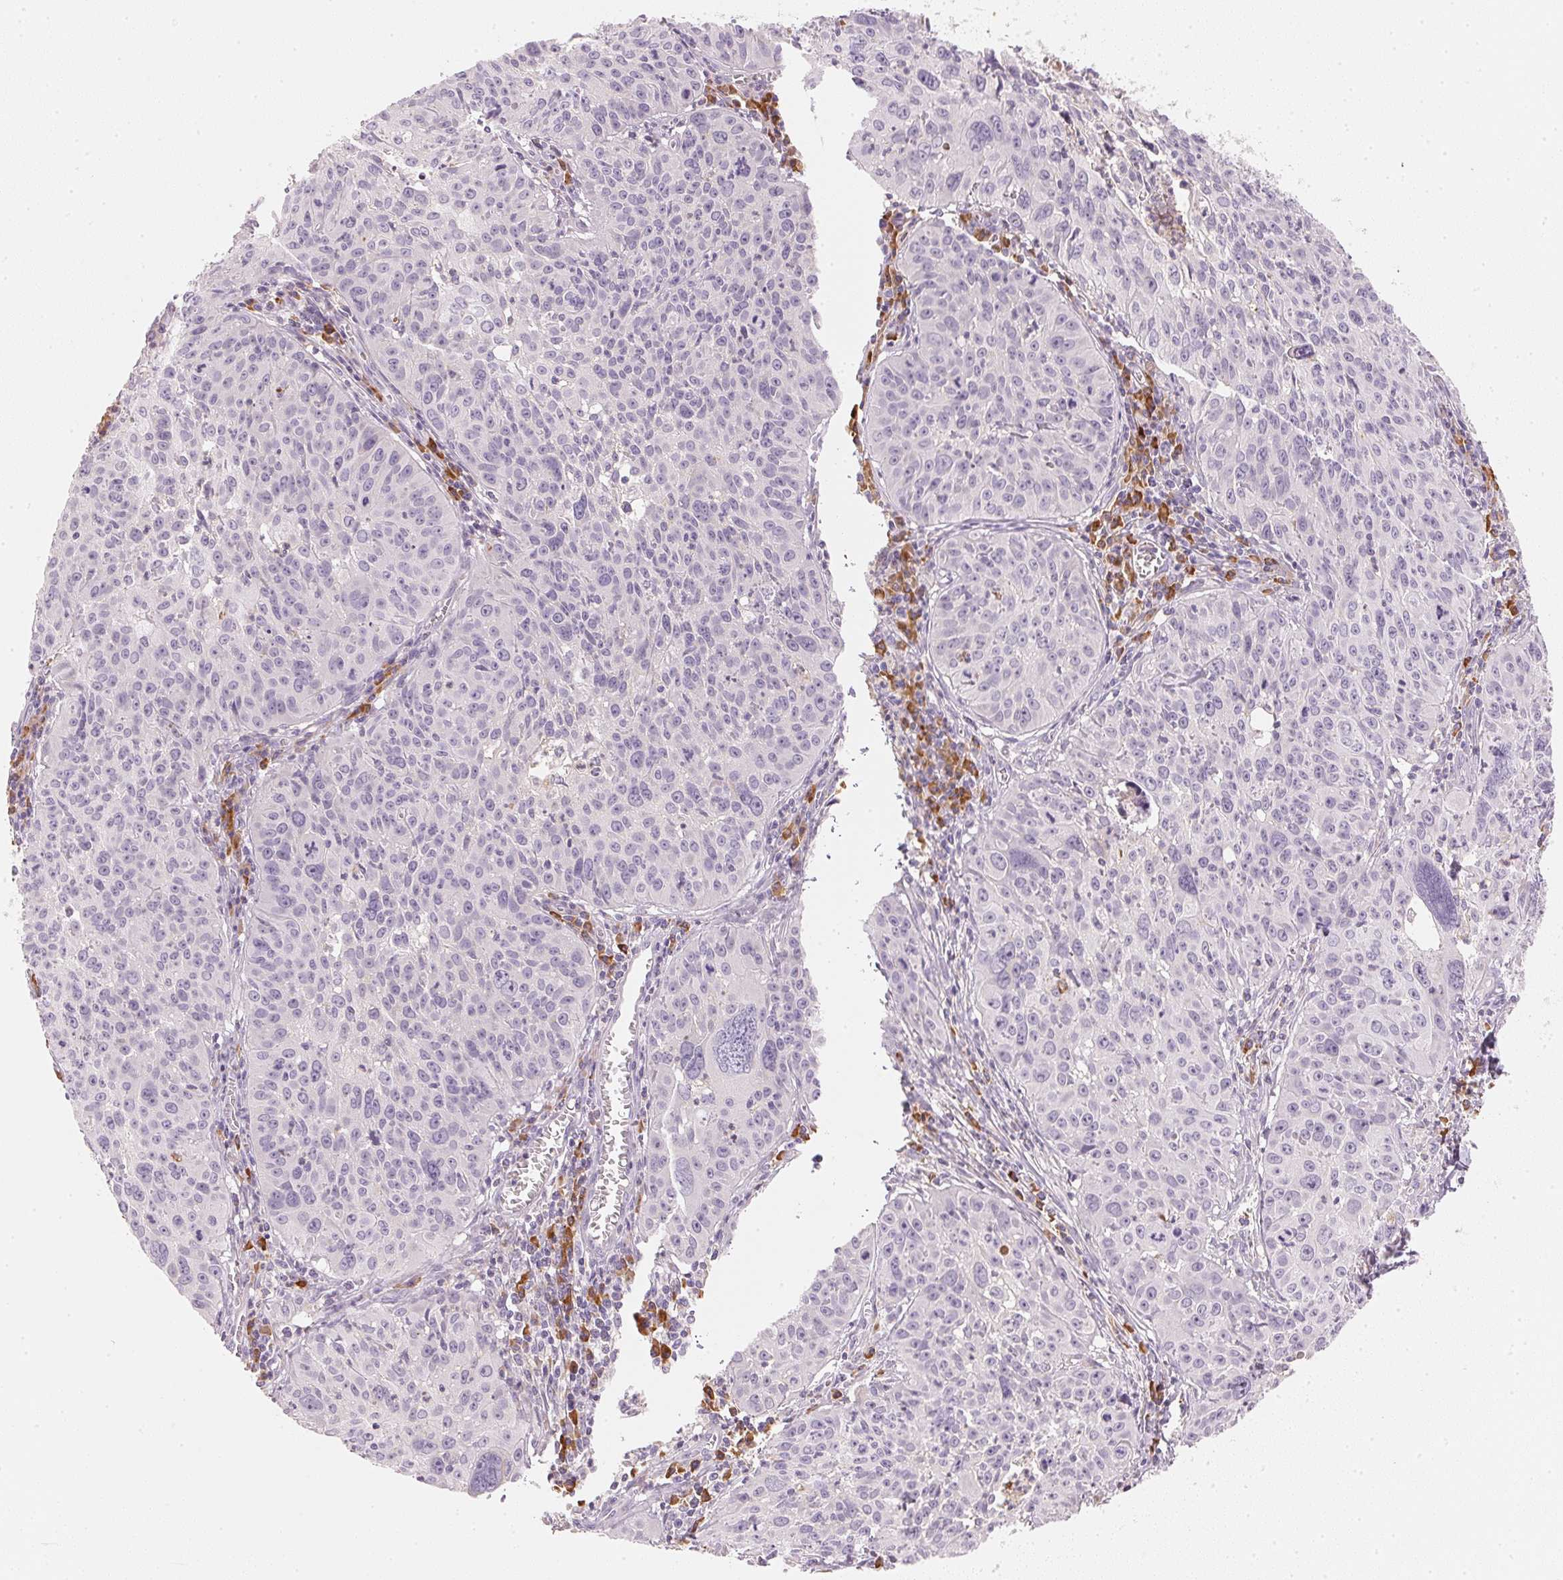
{"staining": {"intensity": "negative", "quantity": "none", "location": "none"}, "tissue": "cervical cancer", "cell_type": "Tumor cells", "image_type": "cancer", "snomed": [{"axis": "morphology", "description": "Squamous cell carcinoma, NOS"}, {"axis": "topography", "description": "Cervix"}], "caption": "Histopathology image shows no significant protein positivity in tumor cells of squamous cell carcinoma (cervical).", "gene": "RMDN2", "patient": {"sex": "female", "age": 31}}